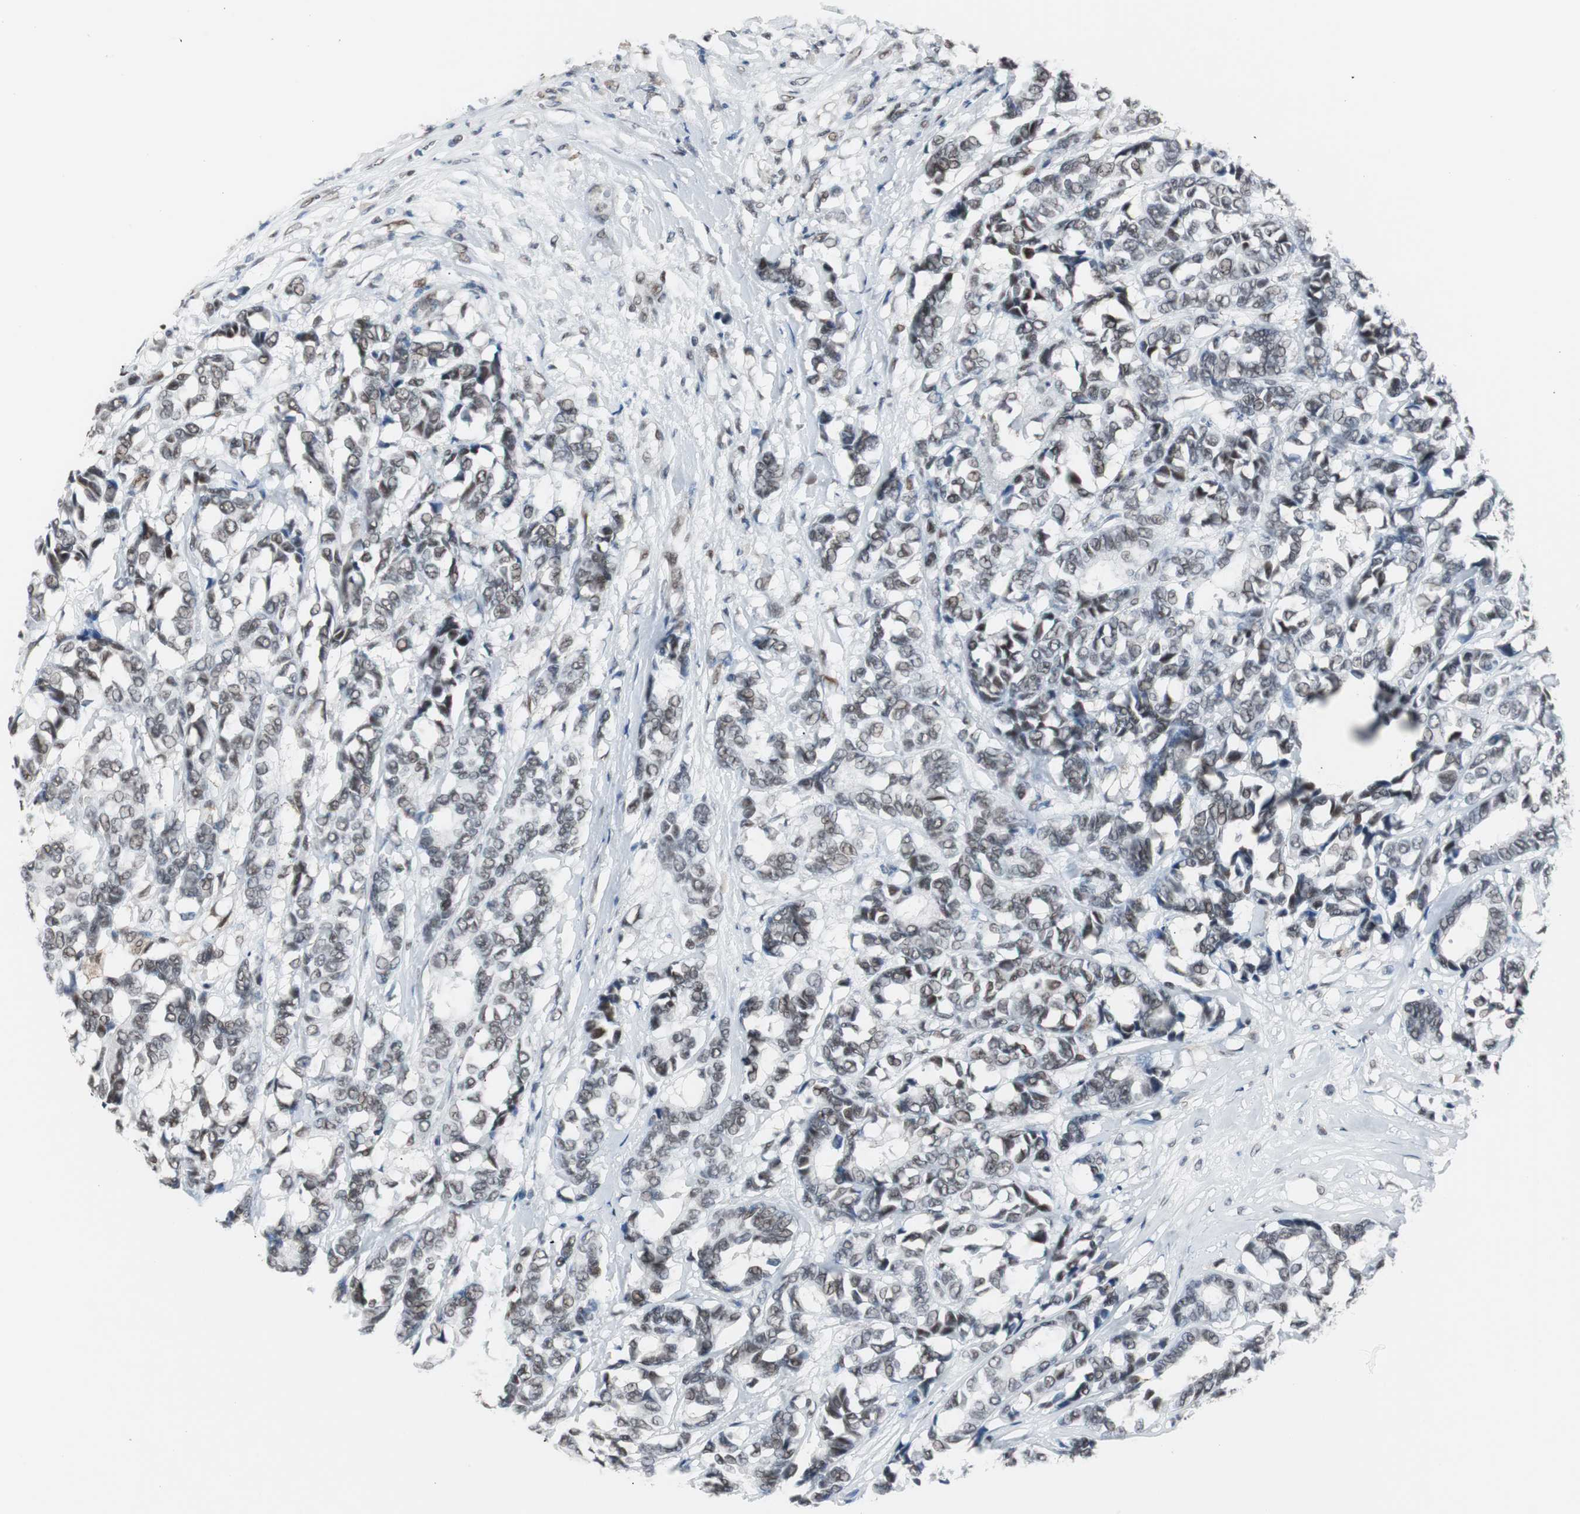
{"staining": {"intensity": "moderate", "quantity": "25%-75%", "location": "nuclear"}, "tissue": "breast cancer", "cell_type": "Tumor cells", "image_type": "cancer", "snomed": [{"axis": "morphology", "description": "Duct carcinoma"}, {"axis": "topography", "description": "Breast"}], "caption": "The histopathology image exhibits immunohistochemical staining of breast cancer (invasive ductal carcinoma). There is moderate nuclear staining is identified in about 25%-75% of tumor cells.", "gene": "TAF7", "patient": {"sex": "female", "age": 87}}